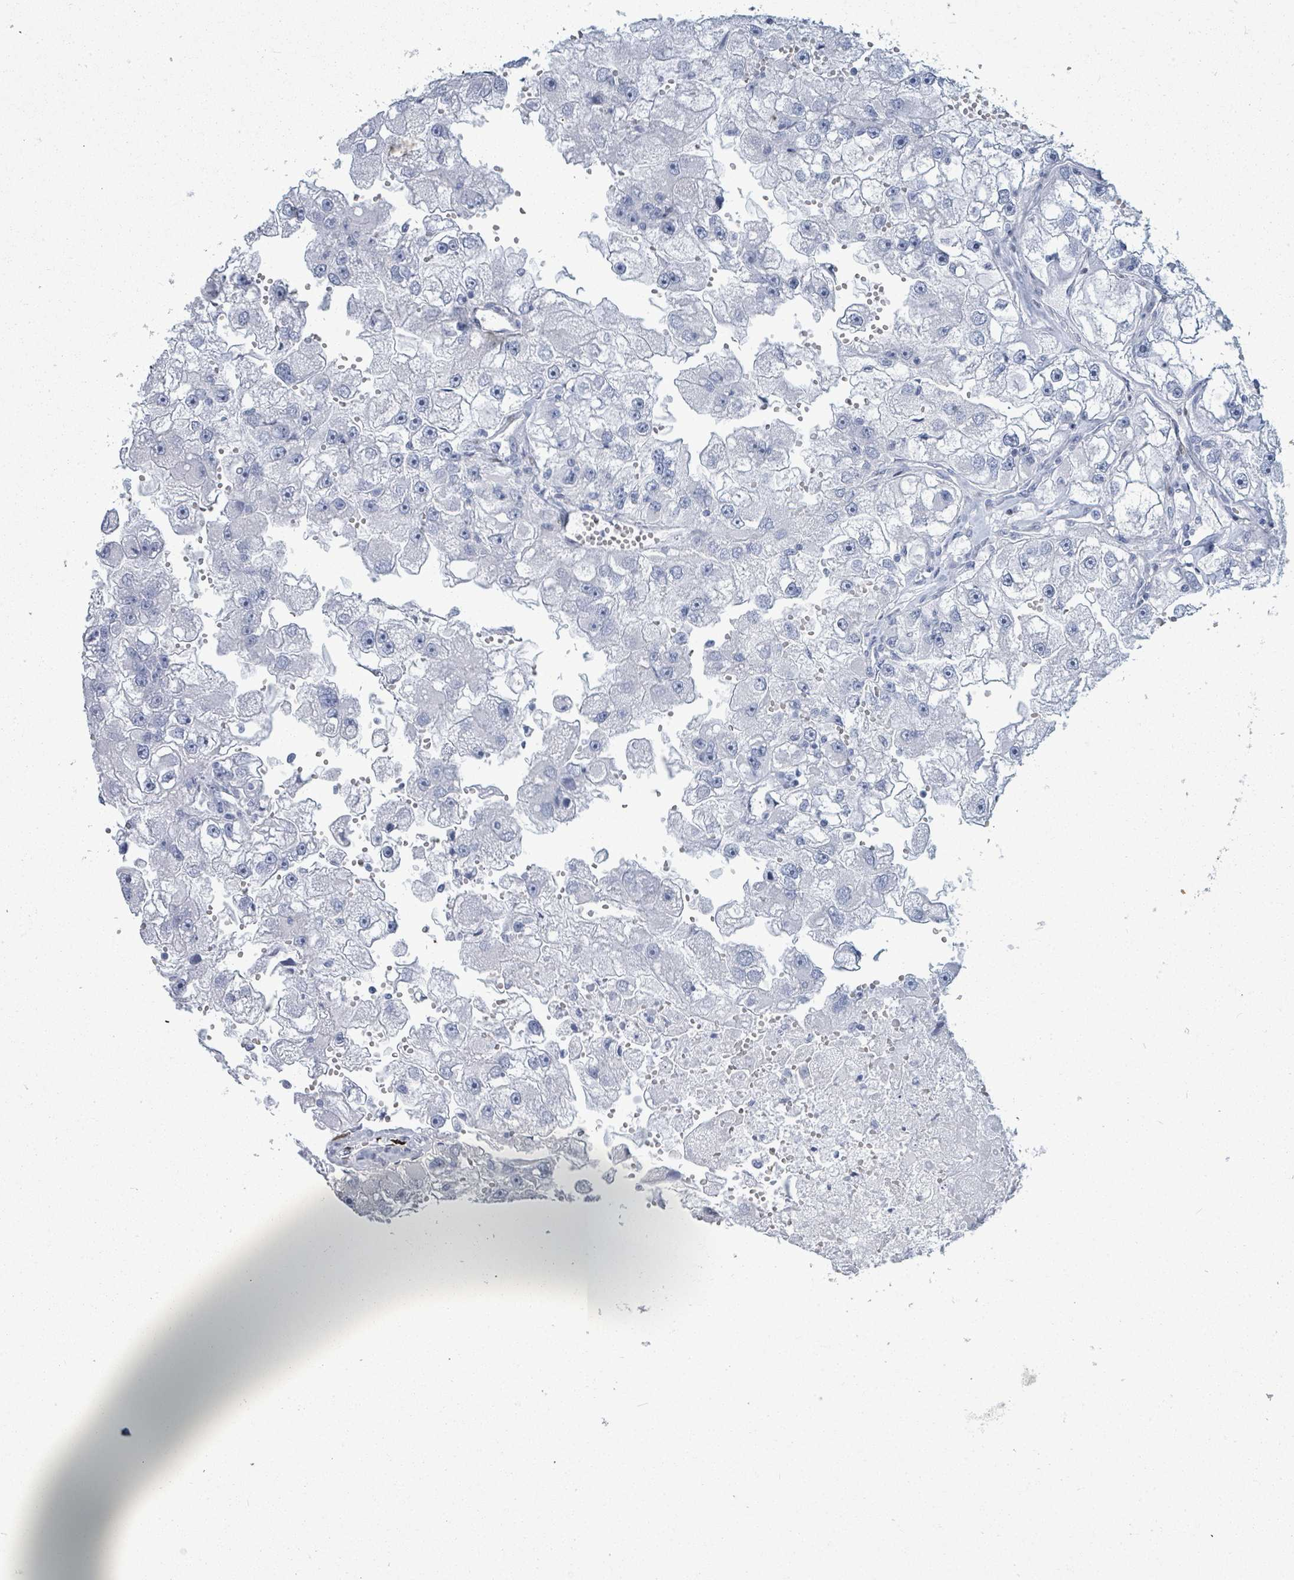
{"staining": {"intensity": "negative", "quantity": "none", "location": "none"}, "tissue": "renal cancer", "cell_type": "Tumor cells", "image_type": "cancer", "snomed": [{"axis": "morphology", "description": "Adenocarcinoma, NOS"}, {"axis": "topography", "description": "Kidney"}], "caption": "This image is of renal cancer (adenocarcinoma) stained with IHC to label a protein in brown with the nuclei are counter-stained blue. There is no positivity in tumor cells.", "gene": "MALL", "patient": {"sex": "male", "age": 63}}